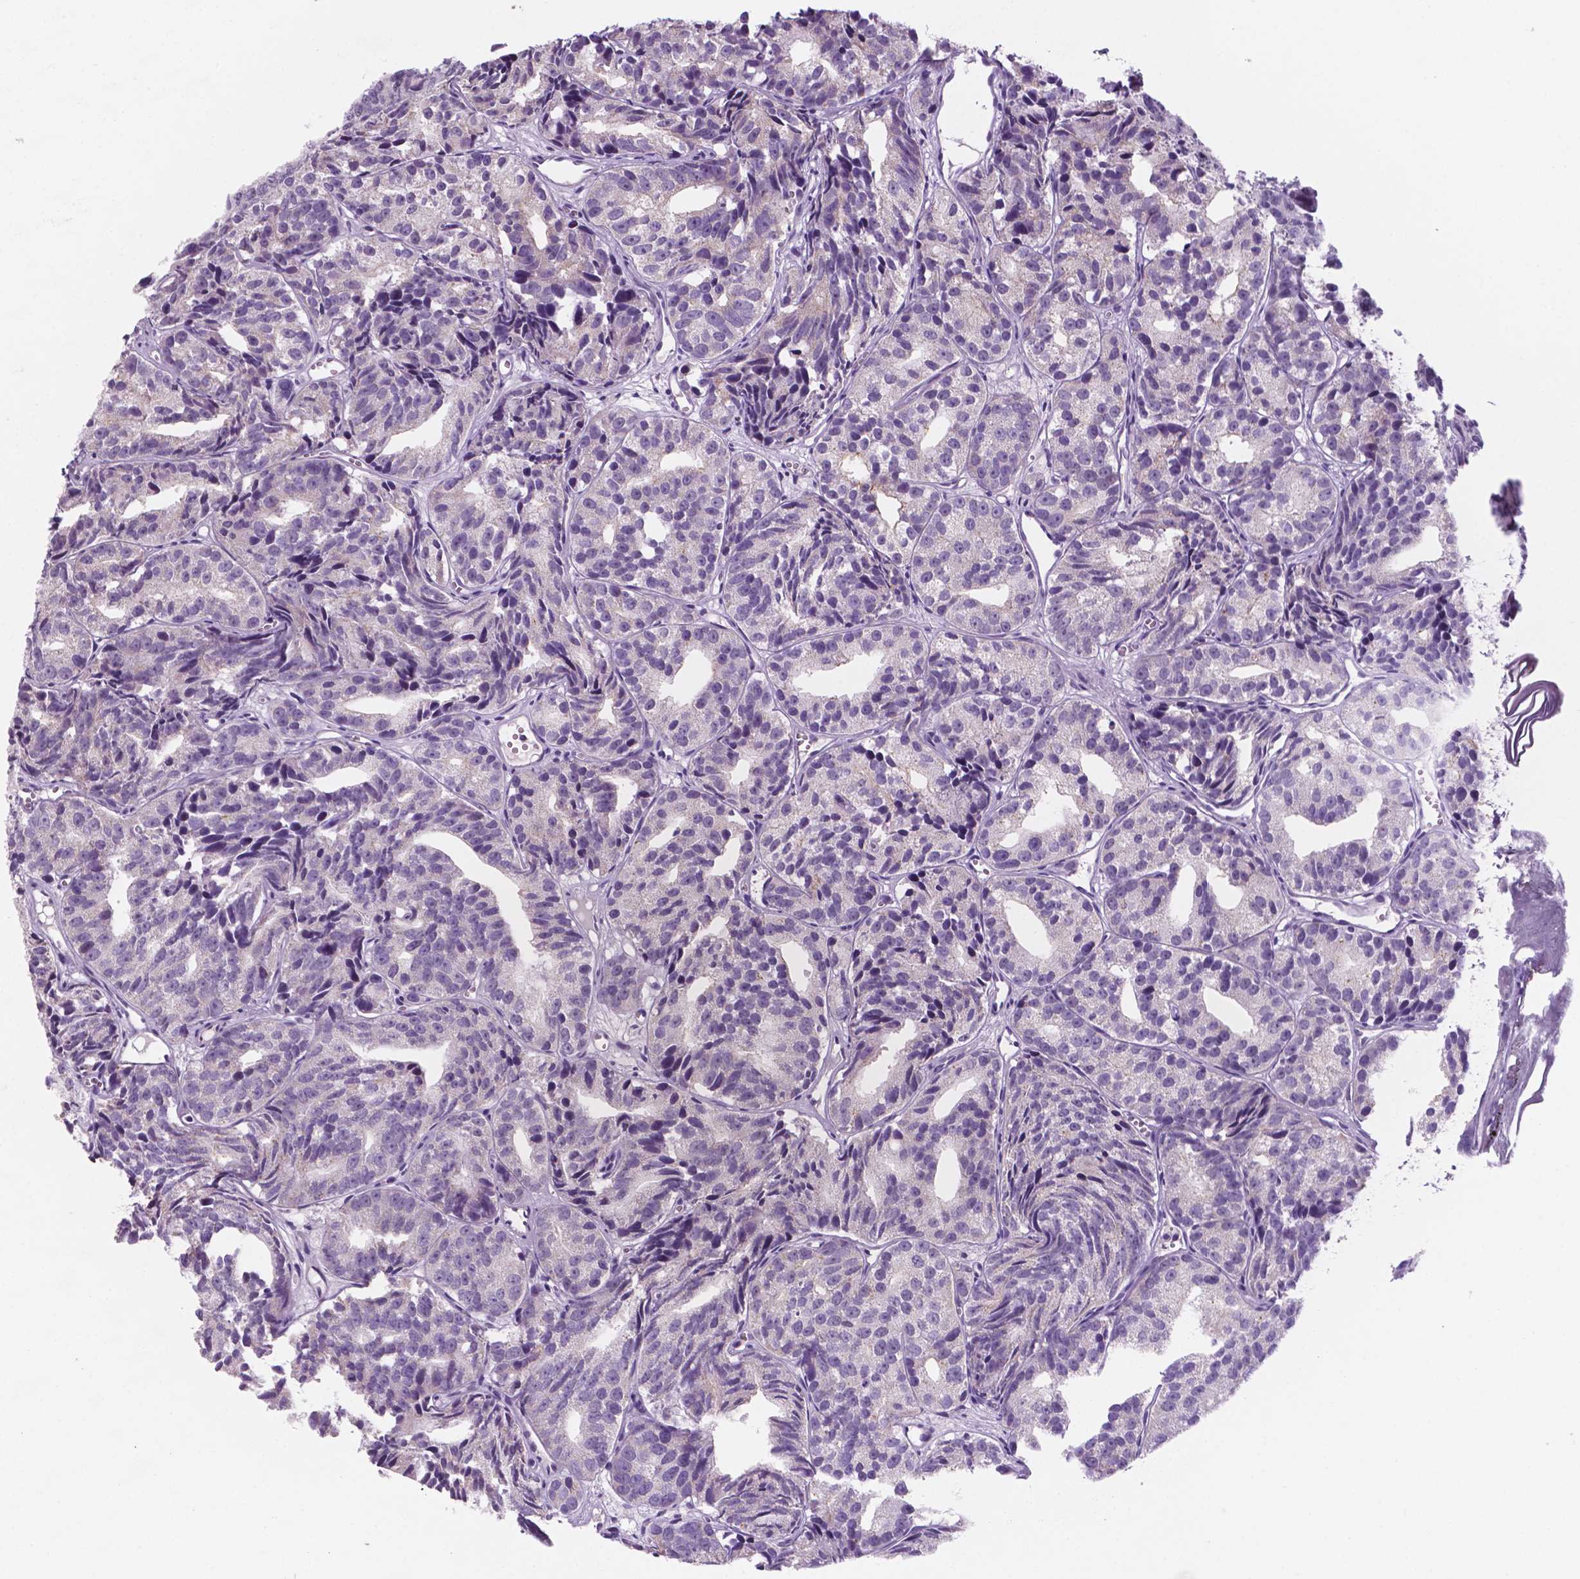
{"staining": {"intensity": "negative", "quantity": "none", "location": "none"}, "tissue": "prostate cancer", "cell_type": "Tumor cells", "image_type": "cancer", "snomed": [{"axis": "morphology", "description": "Adenocarcinoma, High grade"}, {"axis": "topography", "description": "Prostate"}], "caption": "A micrograph of prostate cancer stained for a protein reveals no brown staining in tumor cells.", "gene": "FAM50B", "patient": {"sex": "male", "age": 77}}